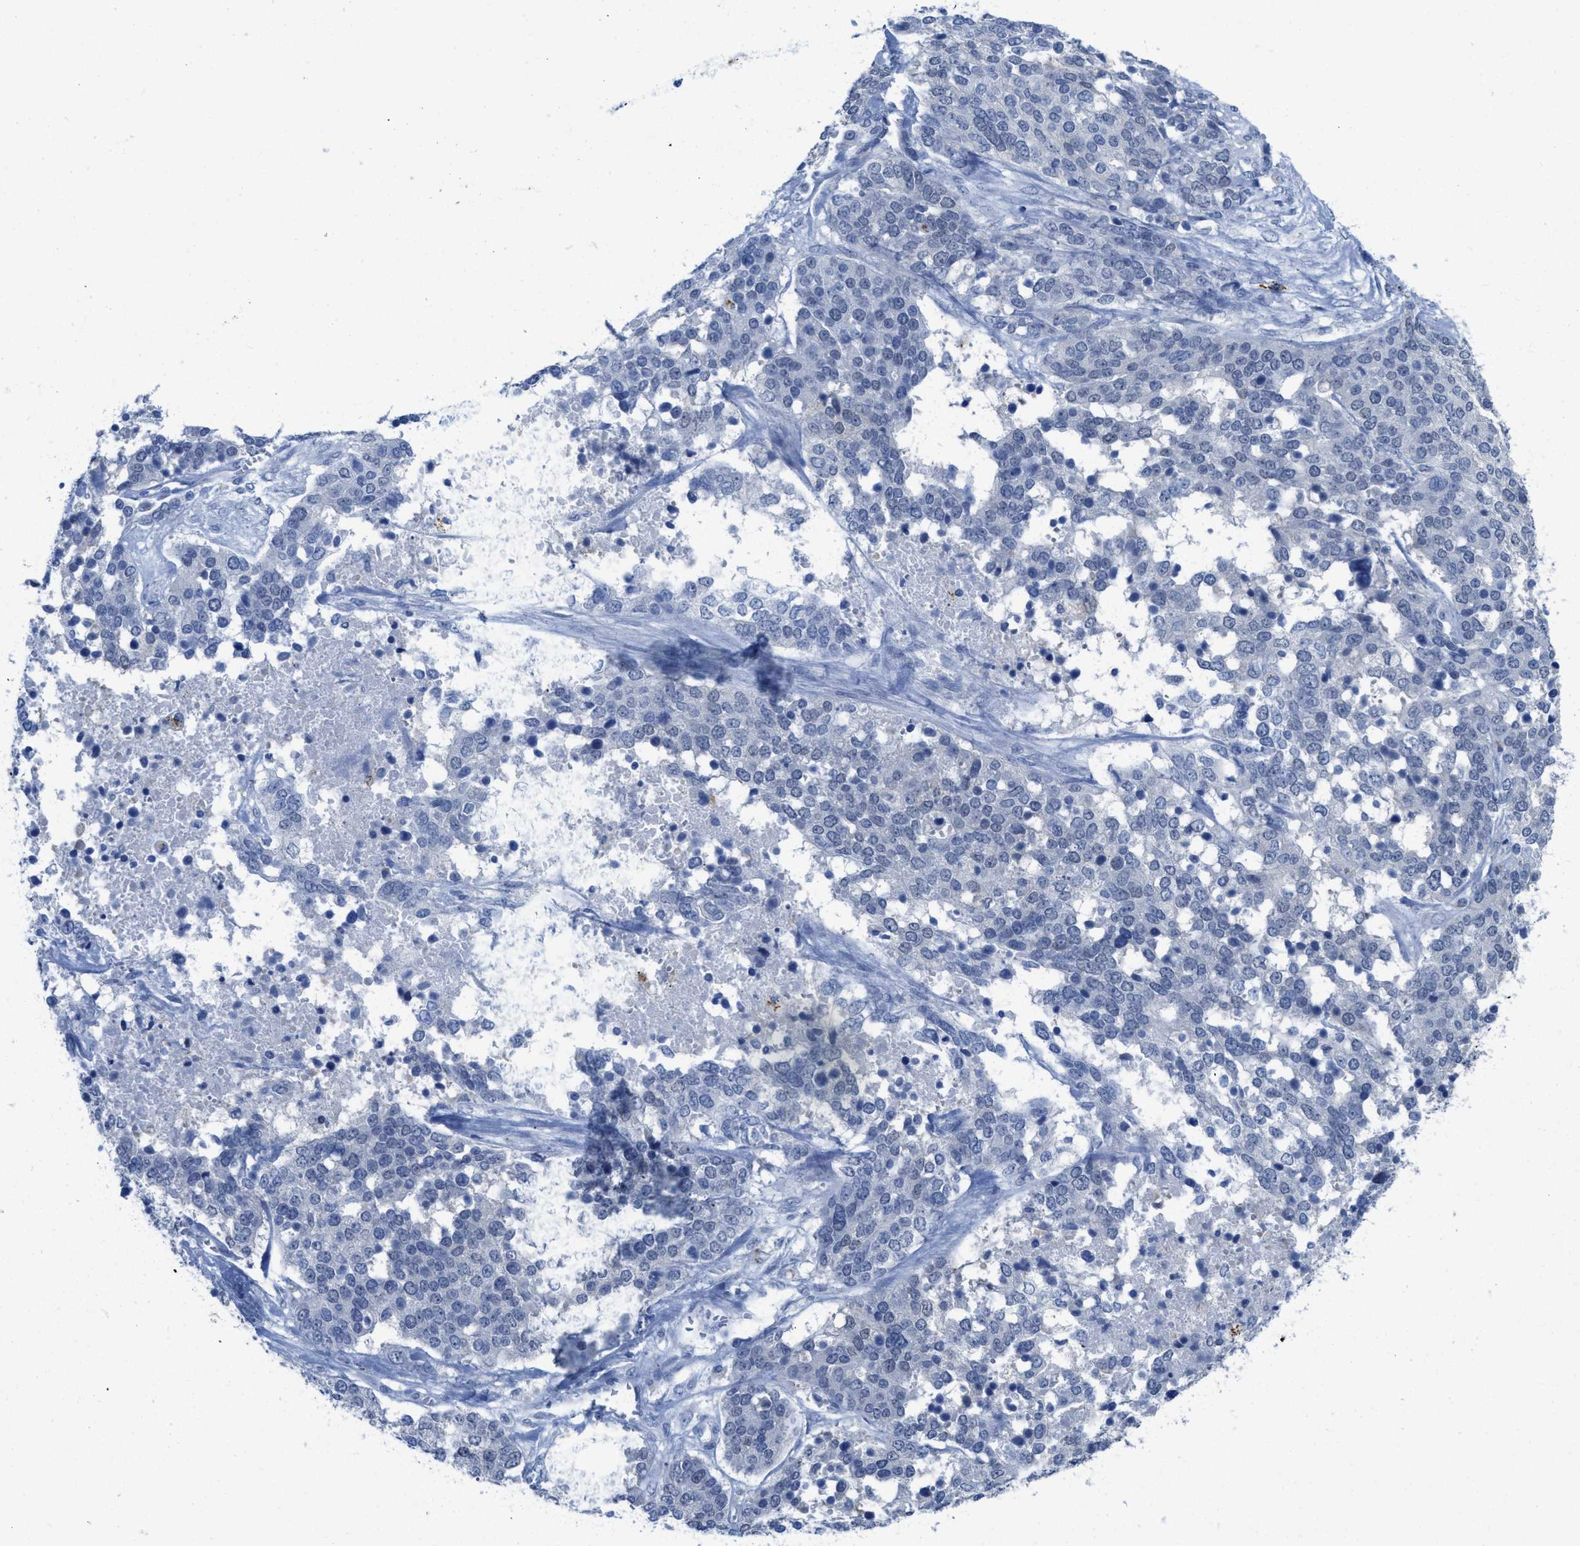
{"staining": {"intensity": "negative", "quantity": "none", "location": "none"}, "tissue": "ovarian cancer", "cell_type": "Tumor cells", "image_type": "cancer", "snomed": [{"axis": "morphology", "description": "Cystadenocarcinoma, serous, NOS"}, {"axis": "topography", "description": "Ovary"}], "caption": "An immunohistochemistry (IHC) image of ovarian cancer is shown. There is no staining in tumor cells of ovarian cancer. (DAB immunohistochemistry (IHC) with hematoxylin counter stain).", "gene": "WDR4", "patient": {"sex": "female", "age": 44}}